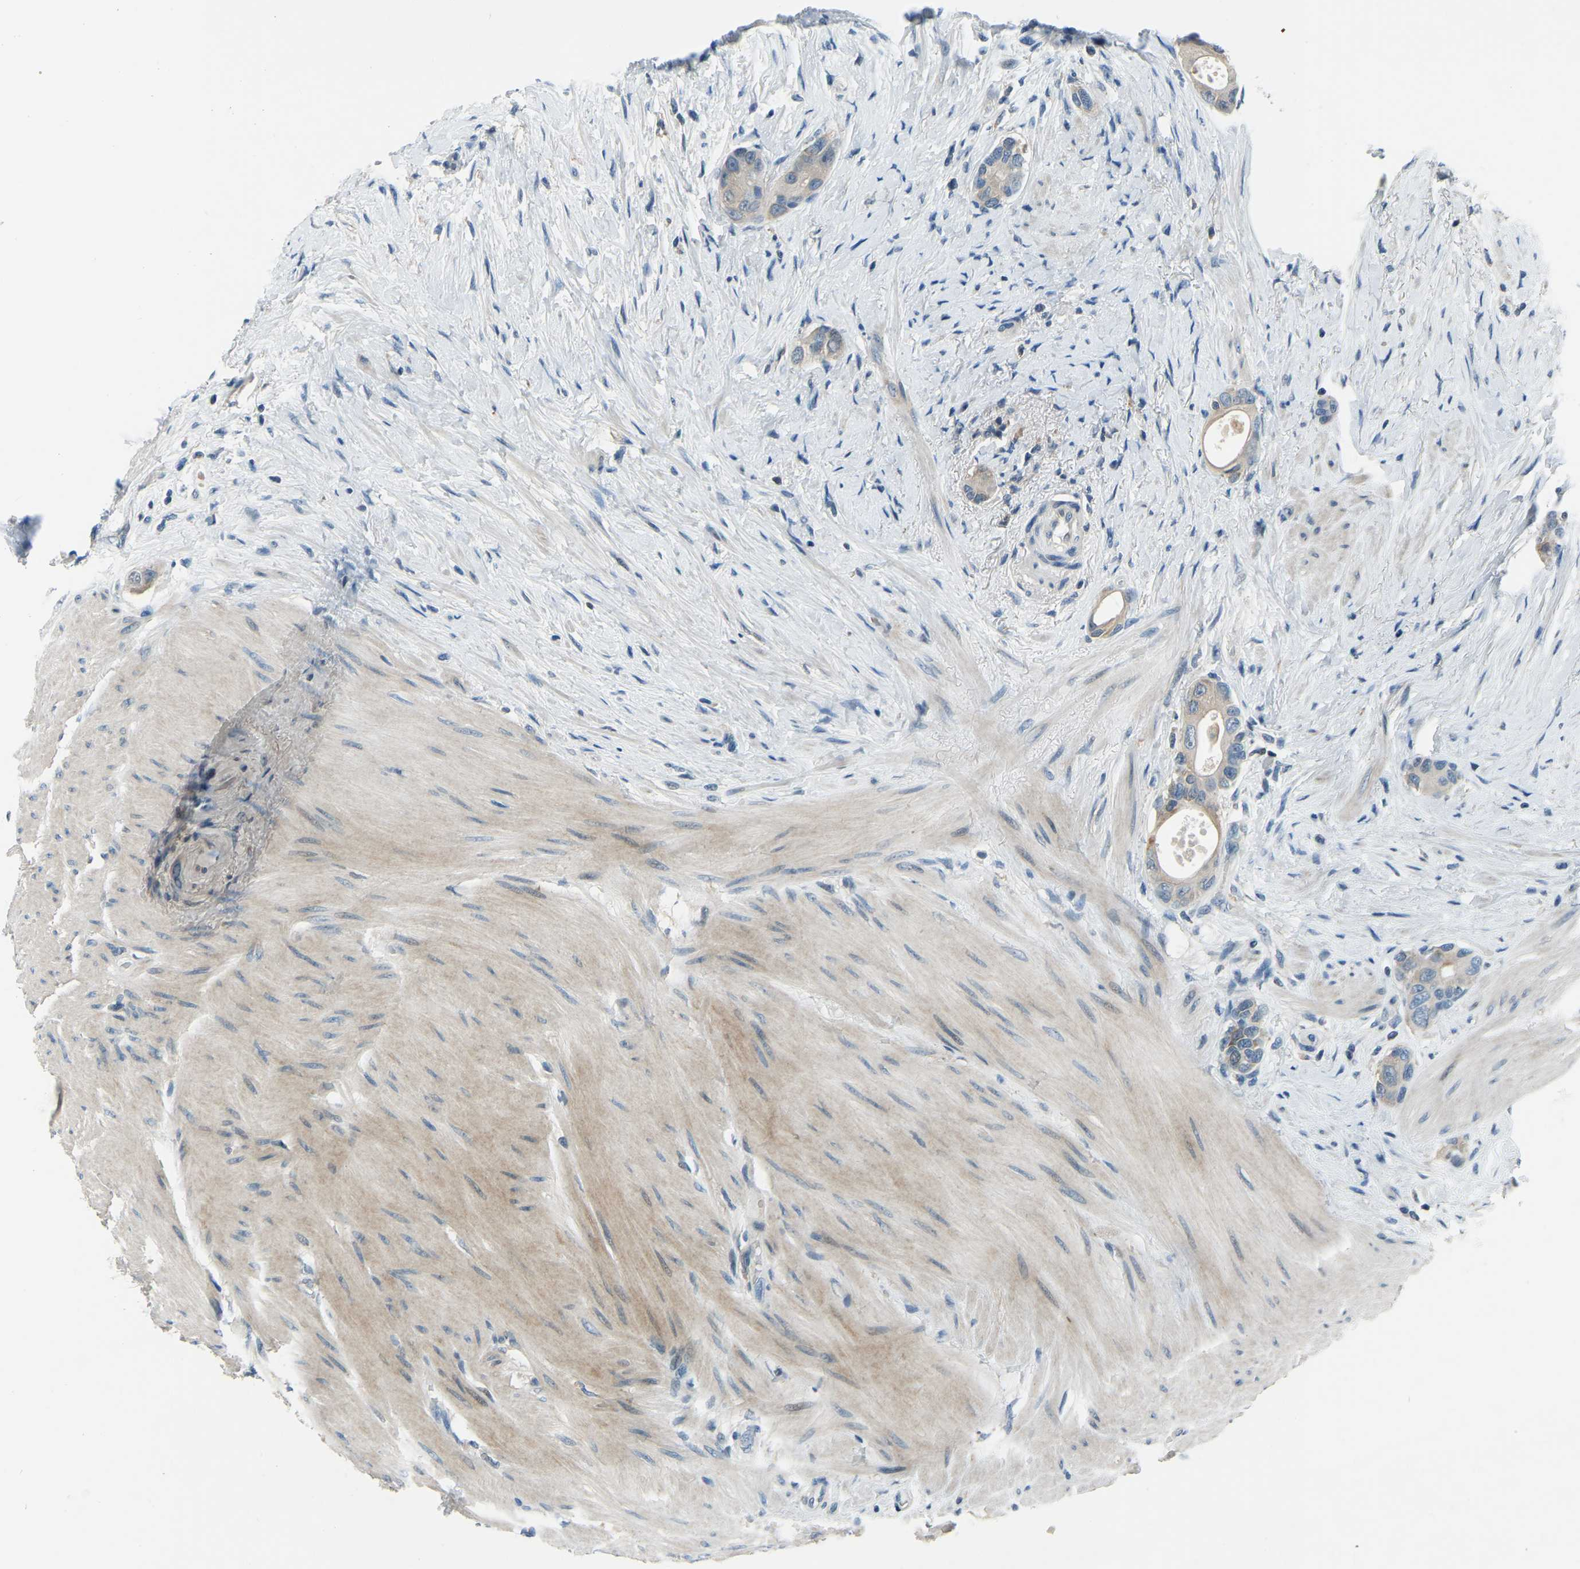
{"staining": {"intensity": "weak", "quantity": "<25%", "location": "cytoplasmic/membranous"}, "tissue": "colorectal cancer", "cell_type": "Tumor cells", "image_type": "cancer", "snomed": [{"axis": "morphology", "description": "Adenocarcinoma, NOS"}, {"axis": "topography", "description": "Rectum"}], "caption": "Immunohistochemical staining of human adenocarcinoma (colorectal) shows no significant expression in tumor cells.", "gene": "XIRP1", "patient": {"sex": "male", "age": 51}}